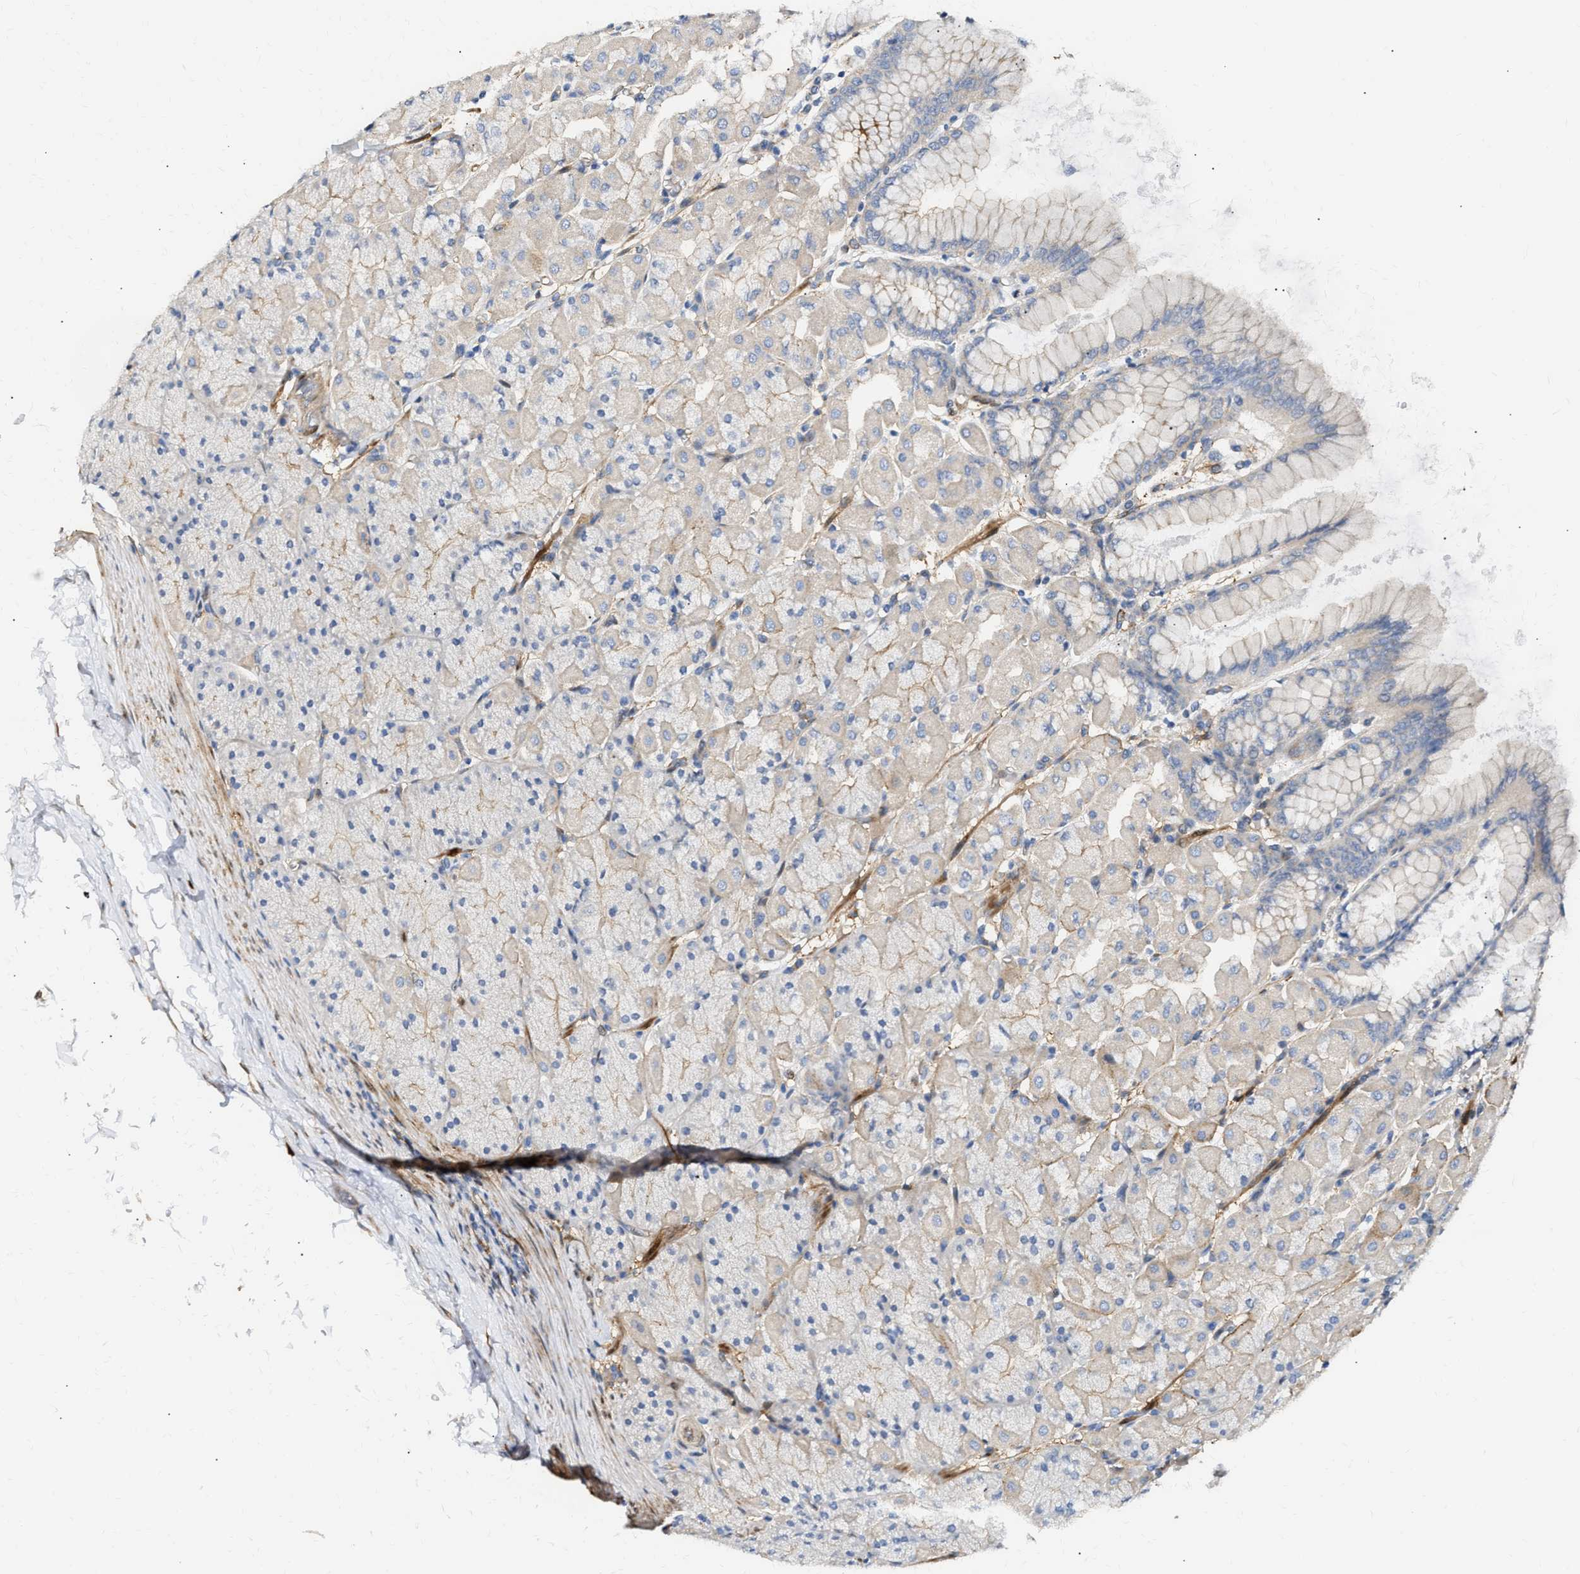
{"staining": {"intensity": "moderate", "quantity": "<25%", "location": "cytoplasmic/membranous"}, "tissue": "stomach", "cell_type": "Glandular cells", "image_type": "normal", "snomed": [{"axis": "morphology", "description": "Normal tissue, NOS"}, {"axis": "topography", "description": "Stomach, upper"}], "caption": "A brown stain labels moderate cytoplasmic/membranous positivity of a protein in glandular cells of benign human stomach.", "gene": "FHL1", "patient": {"sex": "female", "age": 56}}